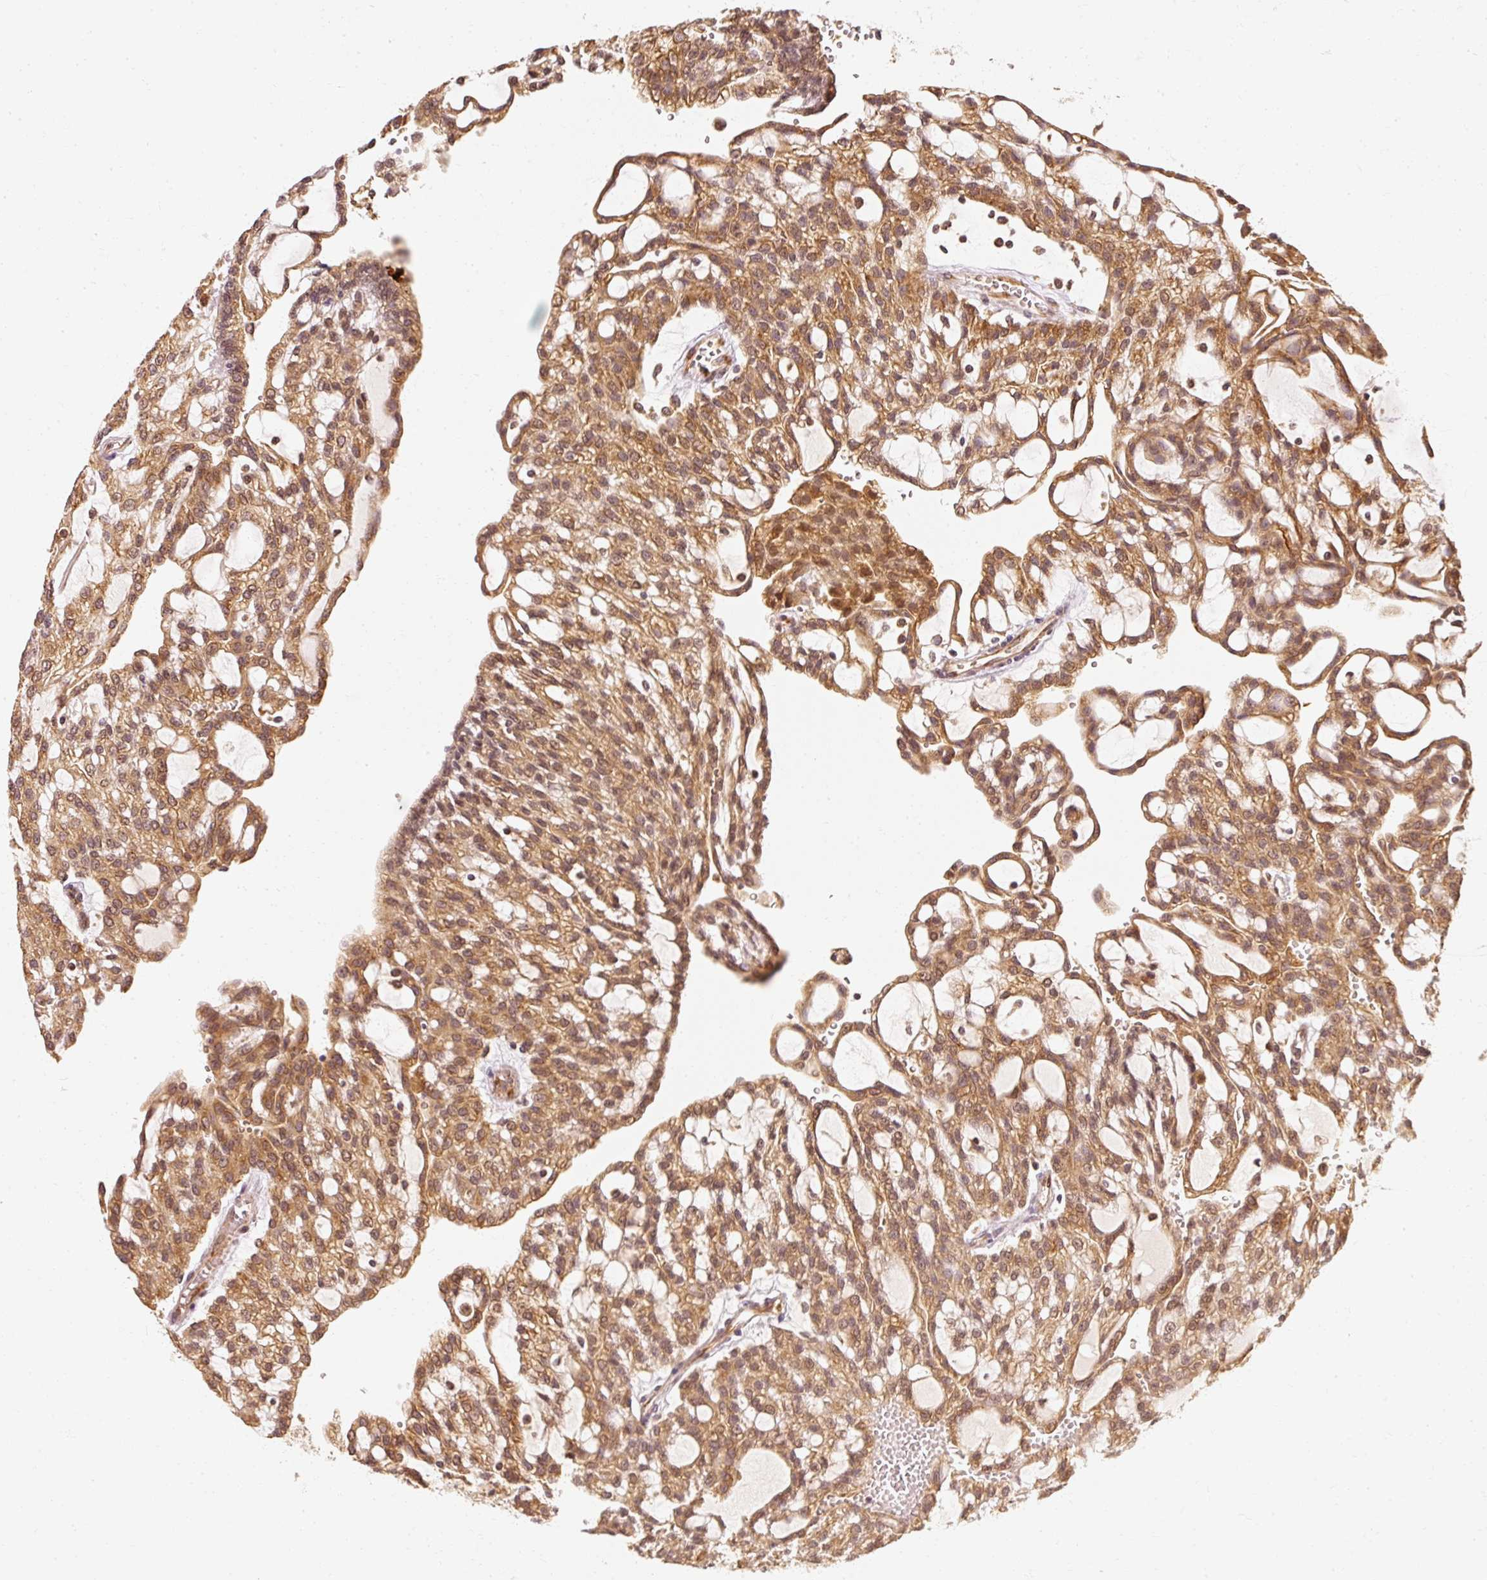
{"staining": {"intensity": "moderate", "quantity": ">75%", "location": "cytoplasmic/membranous"}, "tissue": "renal cancer", "cell_type": "Tumor cells", "image_type": "cancer", "snomed": [{"axis": "morphology", "description": "Adenocarcinoma, NOS"}, {"axis": "topography", "description": "Kidney"}], "caption": "An IHC photomicrograph of tumor tissue is shown. Protein staining in brown shows moderate cytoplasmic/membranous positivity in renal adenocarcinoma within tumor cells.", "gene": "EEF1A2", "patient": {"sex": "male", "age": 63}}